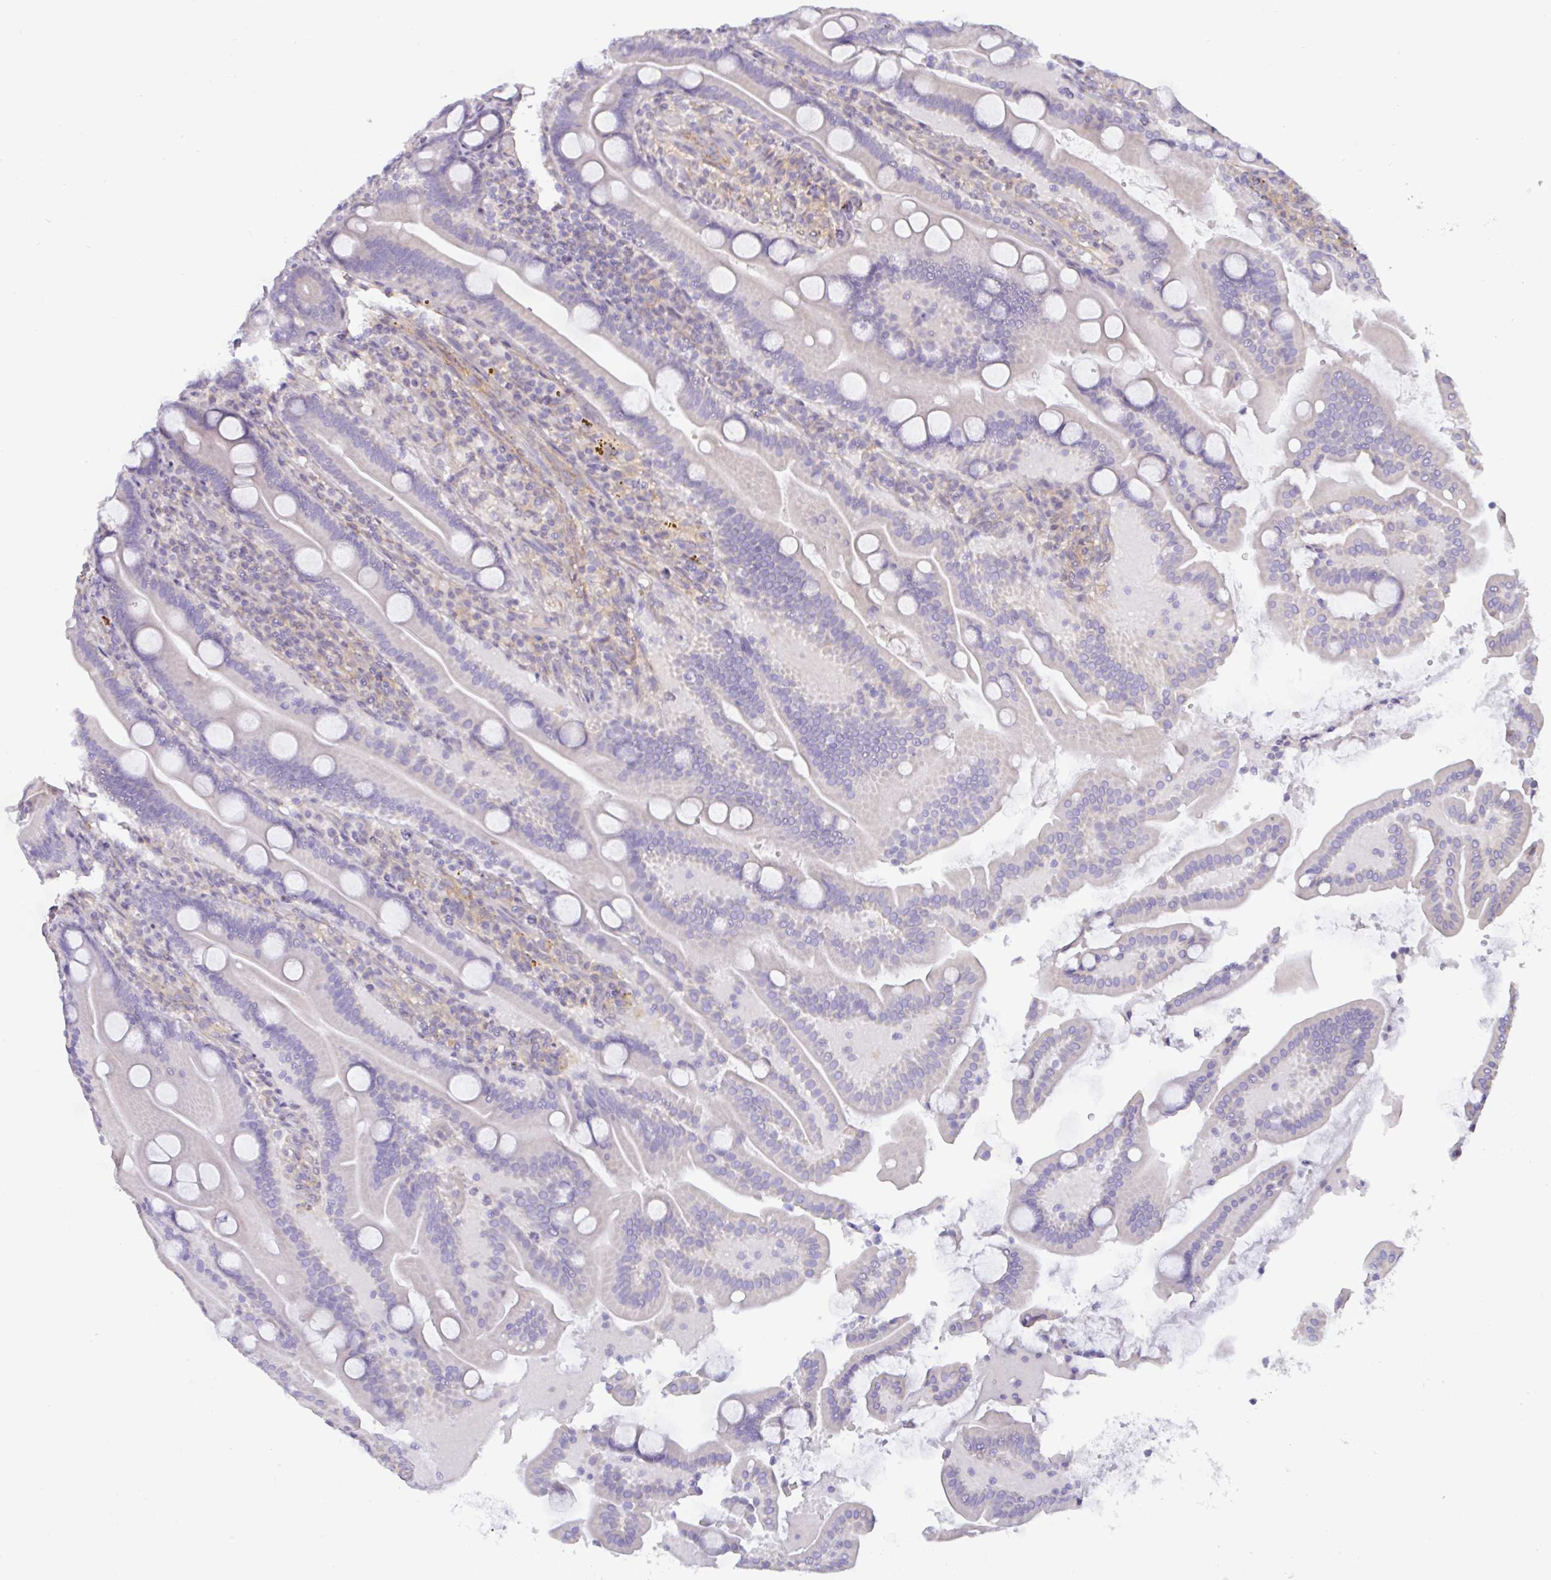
{"staining": {"intensity": "negative", "quantity": "none", "location": "none"}, "tissue": "duodenum", "cell_type": "Glandular cells", "image_type": "normal", "snomed": [{"axis": "morphology", "description": "Normal tissue, NOS"}, {"axis": "topography", "description": "Duodenum"}], "caption": "This is an immunohistochemistry (IHC) photomicrograph of unremarkable human duodenum. There is no positivity in glandular cells.", "gene": "PLCD4", "patient": {"sex": "male", "age": 55}}